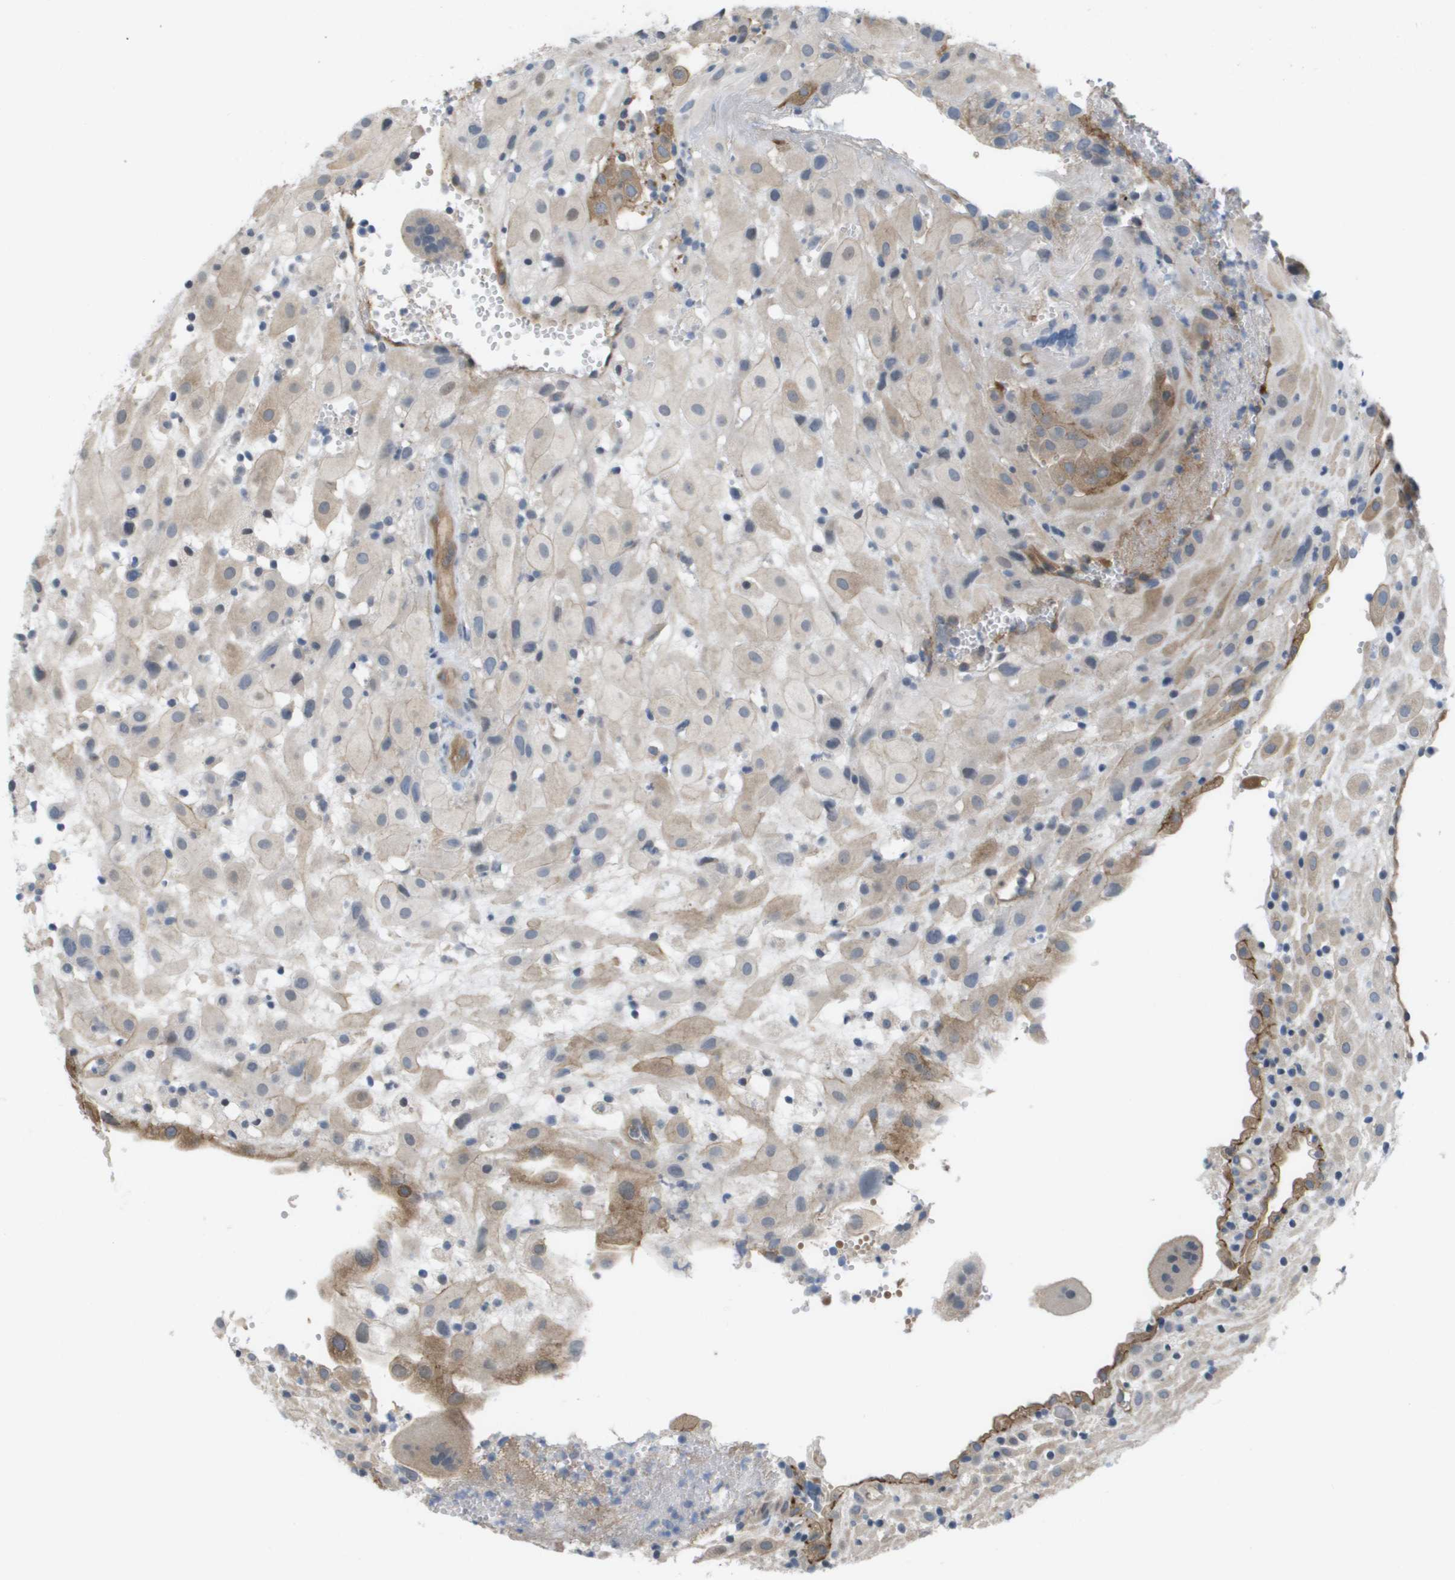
{"staining": {"intensity": "moderate", "quantity": "25%-75%", "location": "cytoplasmic/membranous"}, "tissue": "placenta", "cell_type": "Decidual cells", "image_type": "normal", "snomed": [{"axis": "morphology", "description": "Normal tissue, NOS"}, {"axis": "topography", "description": "Placenta"}], "caption": "IHC staining of unremarkable placenta, which displays medium levels of moderate cytoplasmic/membranous staining in approximately 25%-75% of decidual cells indicating moderate cytoplasmic/membranous protein positivity. The staining was performed using DAB (brown) for protein detection and nuclei were counterstained in hematoxylin (blue).", "gene": "MARCHF8", "patient": {"sex": "female", "age": 18}}